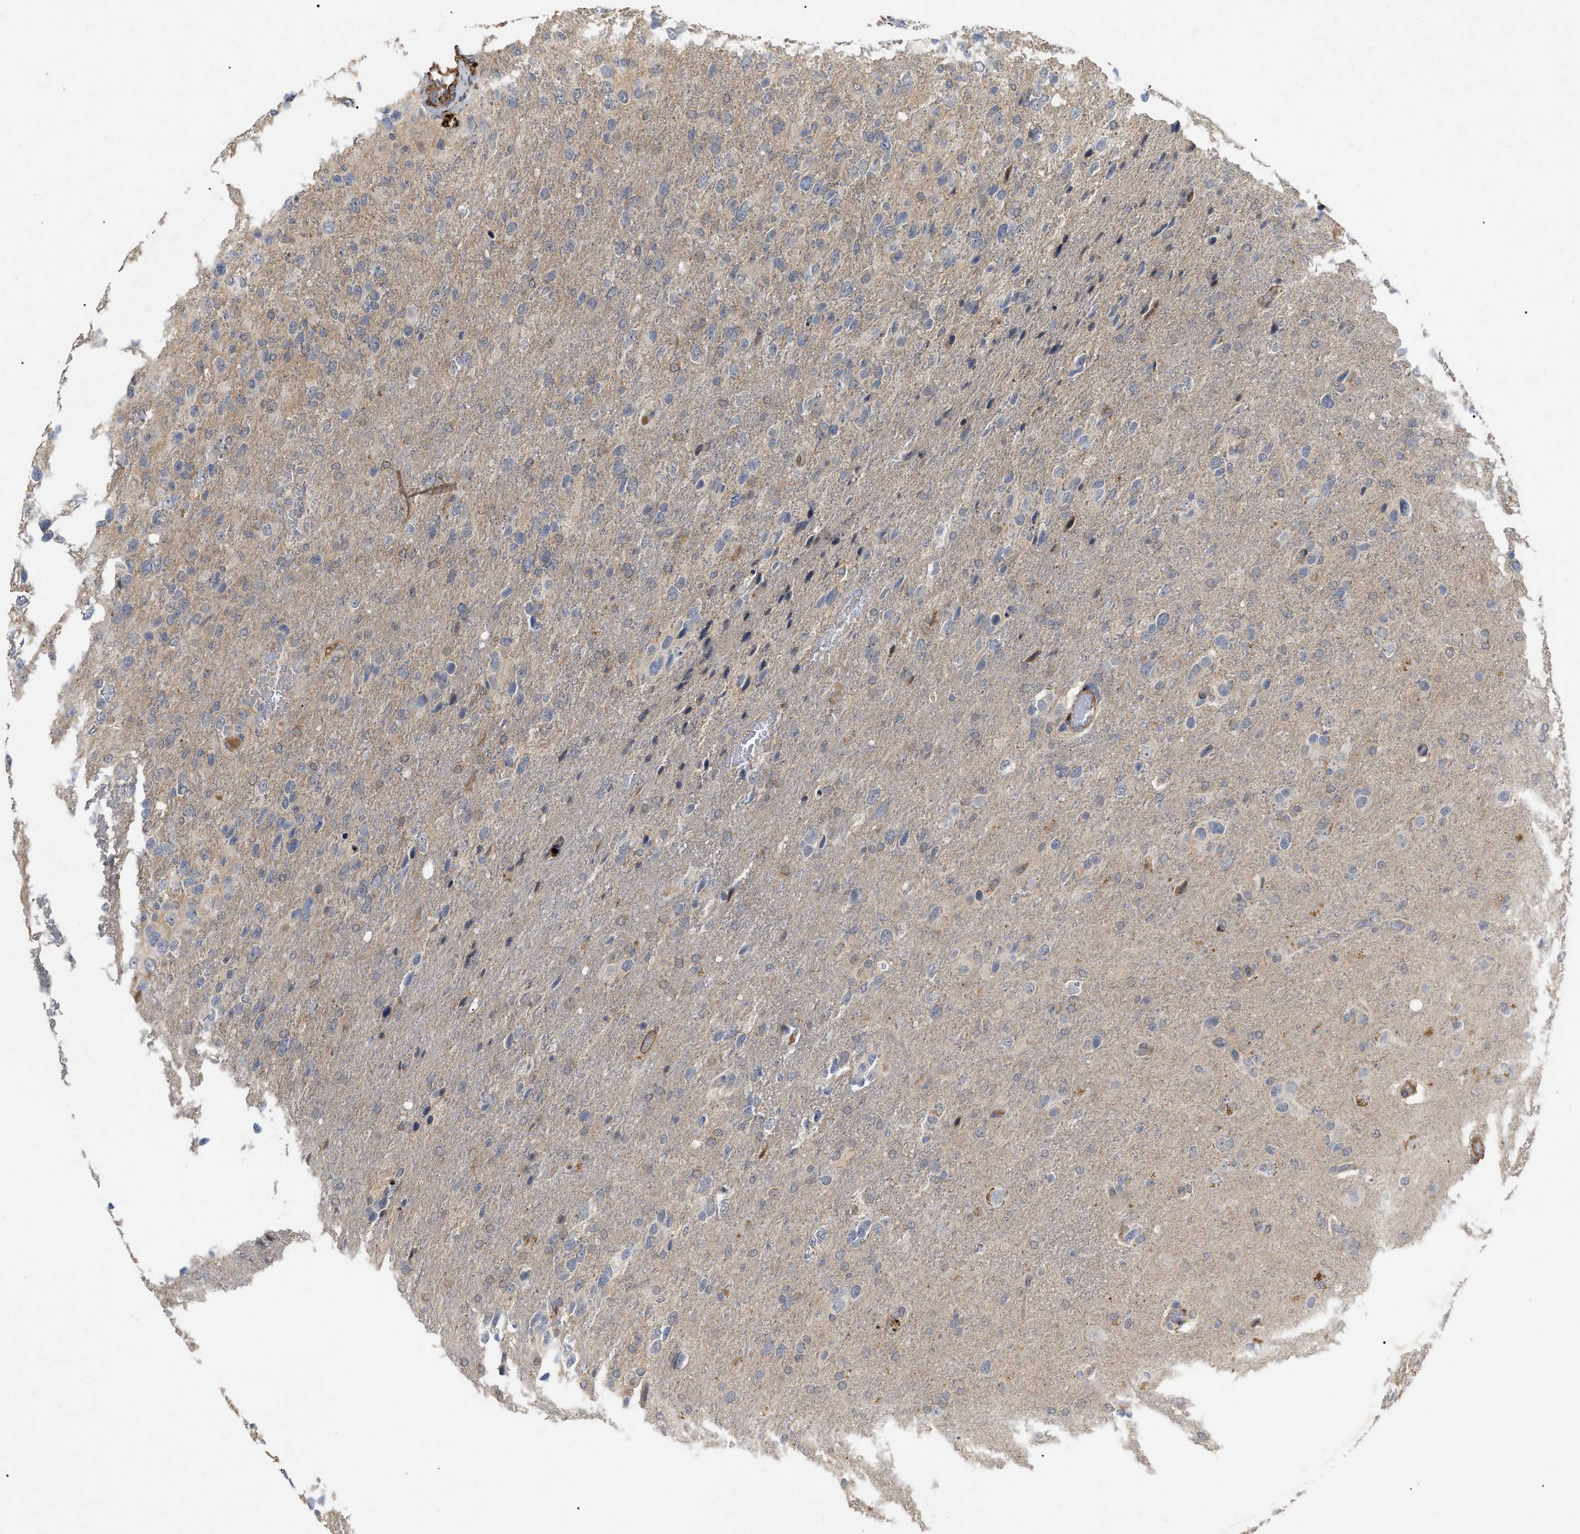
{"staining": {"intensity": "negative", "quantity": "none", "location": "none"}, "tissue": "glioma", "cell_type": "Tumor cells", "image_type": "cancer", "snomed": [{"axis": "morphology", "description": "Glioma, malignant, High grade"}, {"axis": "topography", "description": "Brain"}], "caption": "This is an immunohistochemistry (IHC) photomicrograph of high-grade glioma (malignant). There is no staining in tumor cells.", "gene": "ST6GALNAC6", "patient": {"sex": "female", "age": 58}}